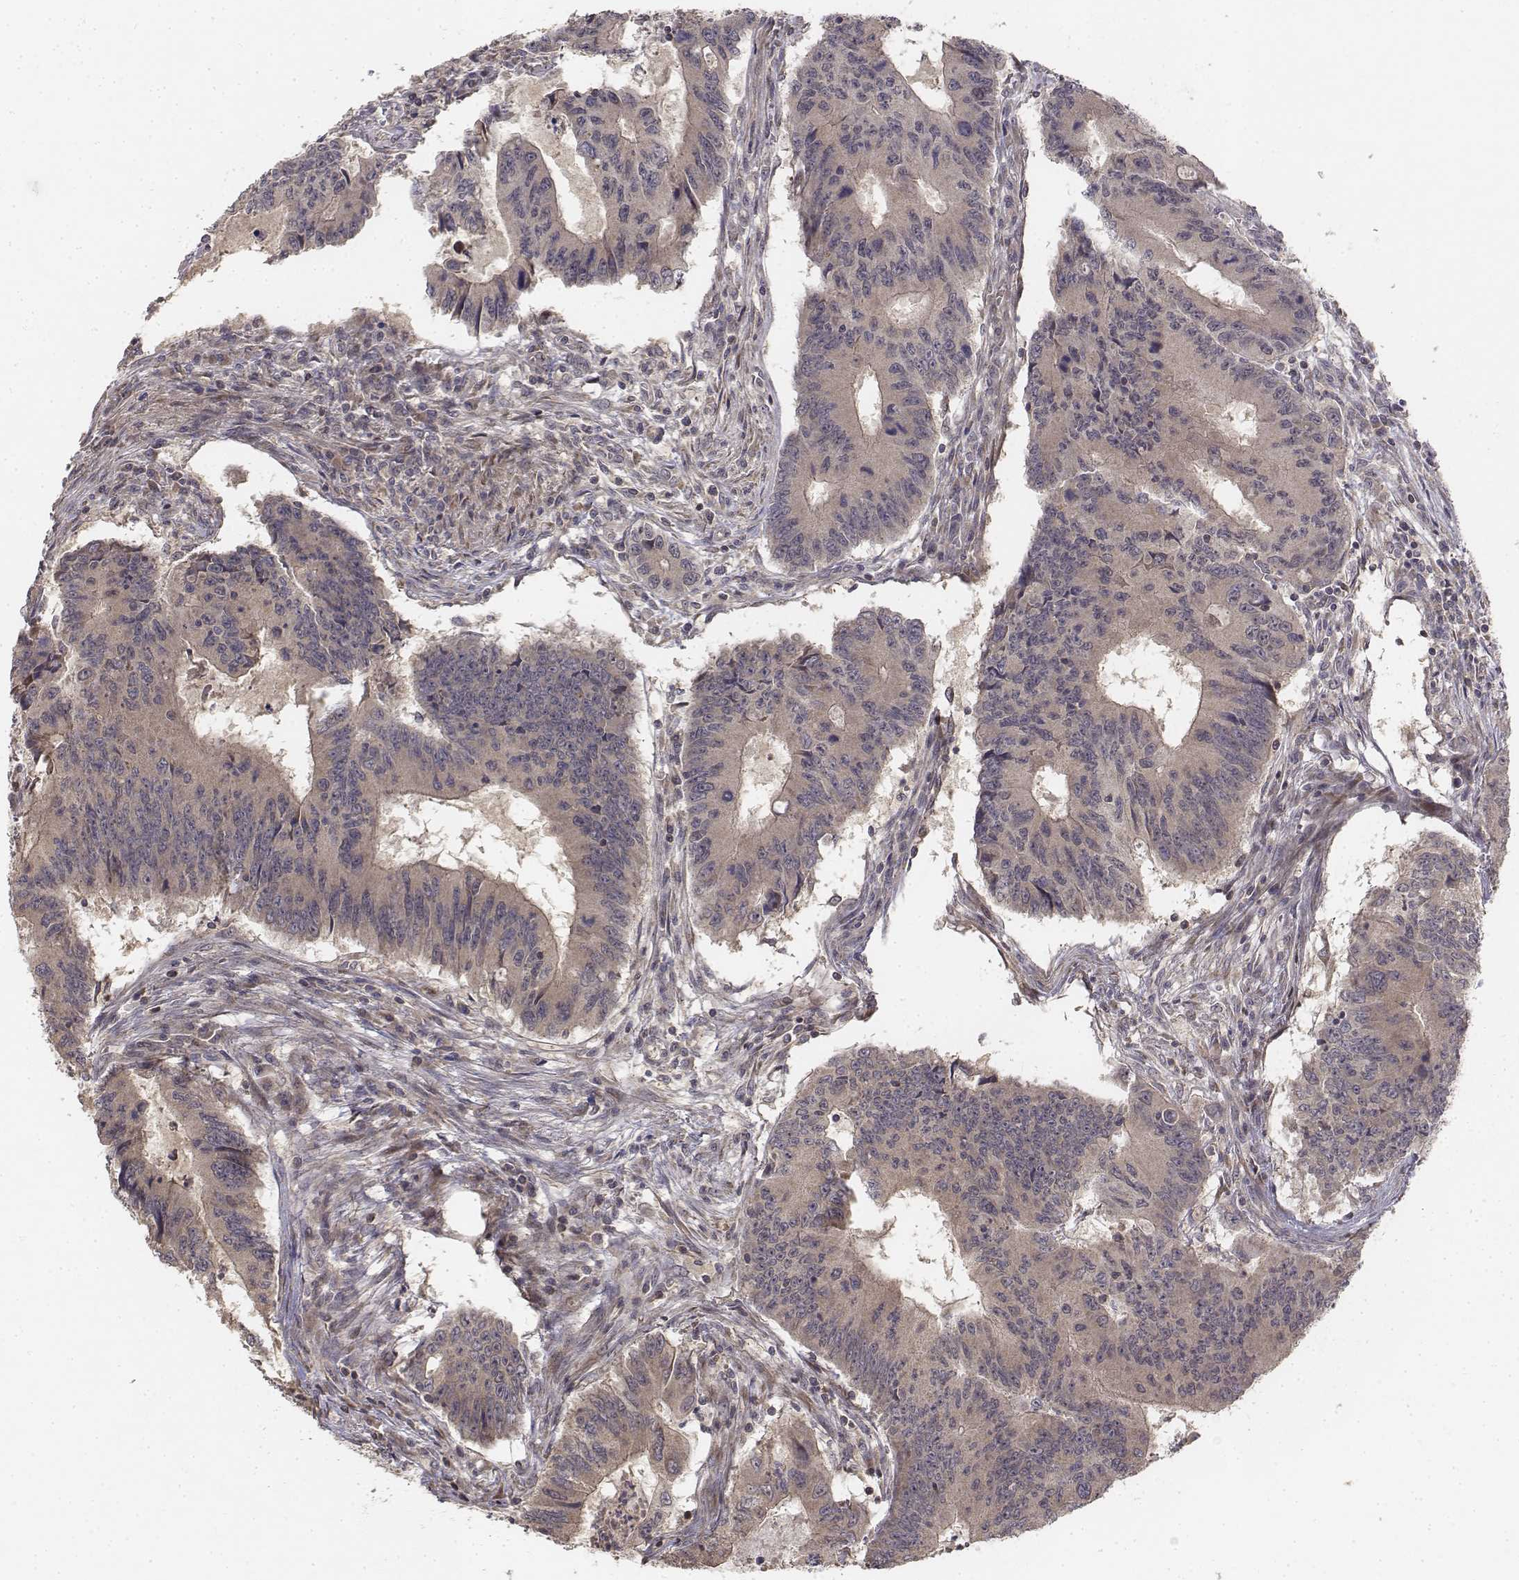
{"staining": {"intensity": "weak", "quantity": ">75%", "location": "cytoplasmic/membranous"}, "tissue": "colorectal cancer", "cell_type": "Tumor cells", "image_type": "cancer", "snomed": [{"axis": "morphology", "description": "Adenocarcinoma, NOS"}, {"axis": "topography", "description": "Colon"}], "caption": "Human colorectal cancer (adenocarcinoma) stained with a brown dye shows weak cytoplasmic/membranous positive positivity in about >75% of tumor cells.", "gene": "FBXO21", "patient": {"sex": "male", "age": 53}}